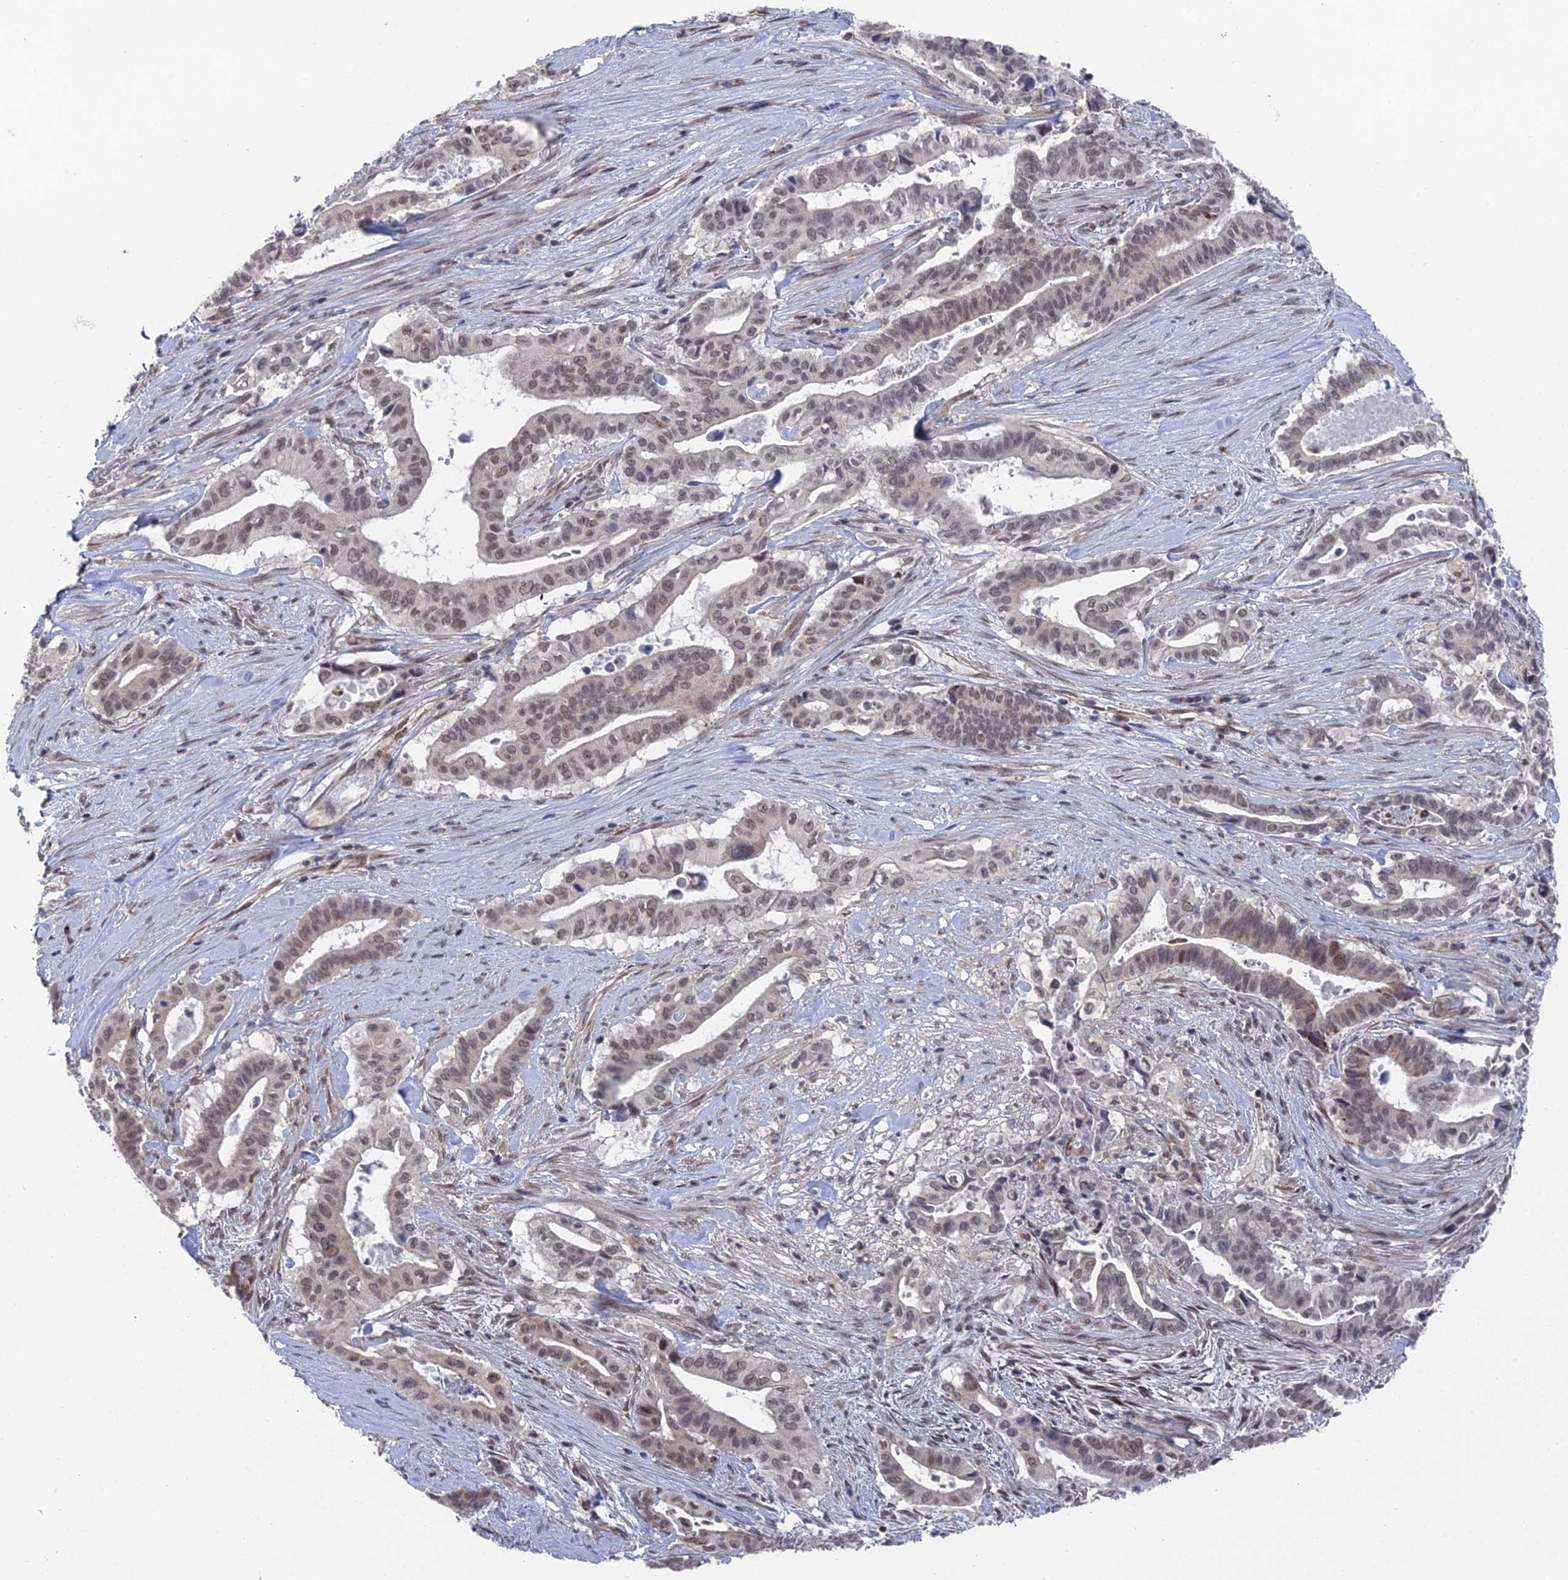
{"staining": {"intensity": "weak", "quantity": ">75%", "location": "nuclear"}, "tissue": "pancreatic cancer", "cell_type": "Tumor cells", "image_type": "cancer", "snomed": [{"axis": "morphology", "description": "Adenocarcinoma, NOS"}, {"axis": "topography", "description": "Pancreas"}], "caption": "Pancreatic cancer (adenocarcinoma) stained with a protein marker exhibits weak staining in tumor cells.", "gene": "FHIP2A", "patient": {"sex": "female", "age": 77}}